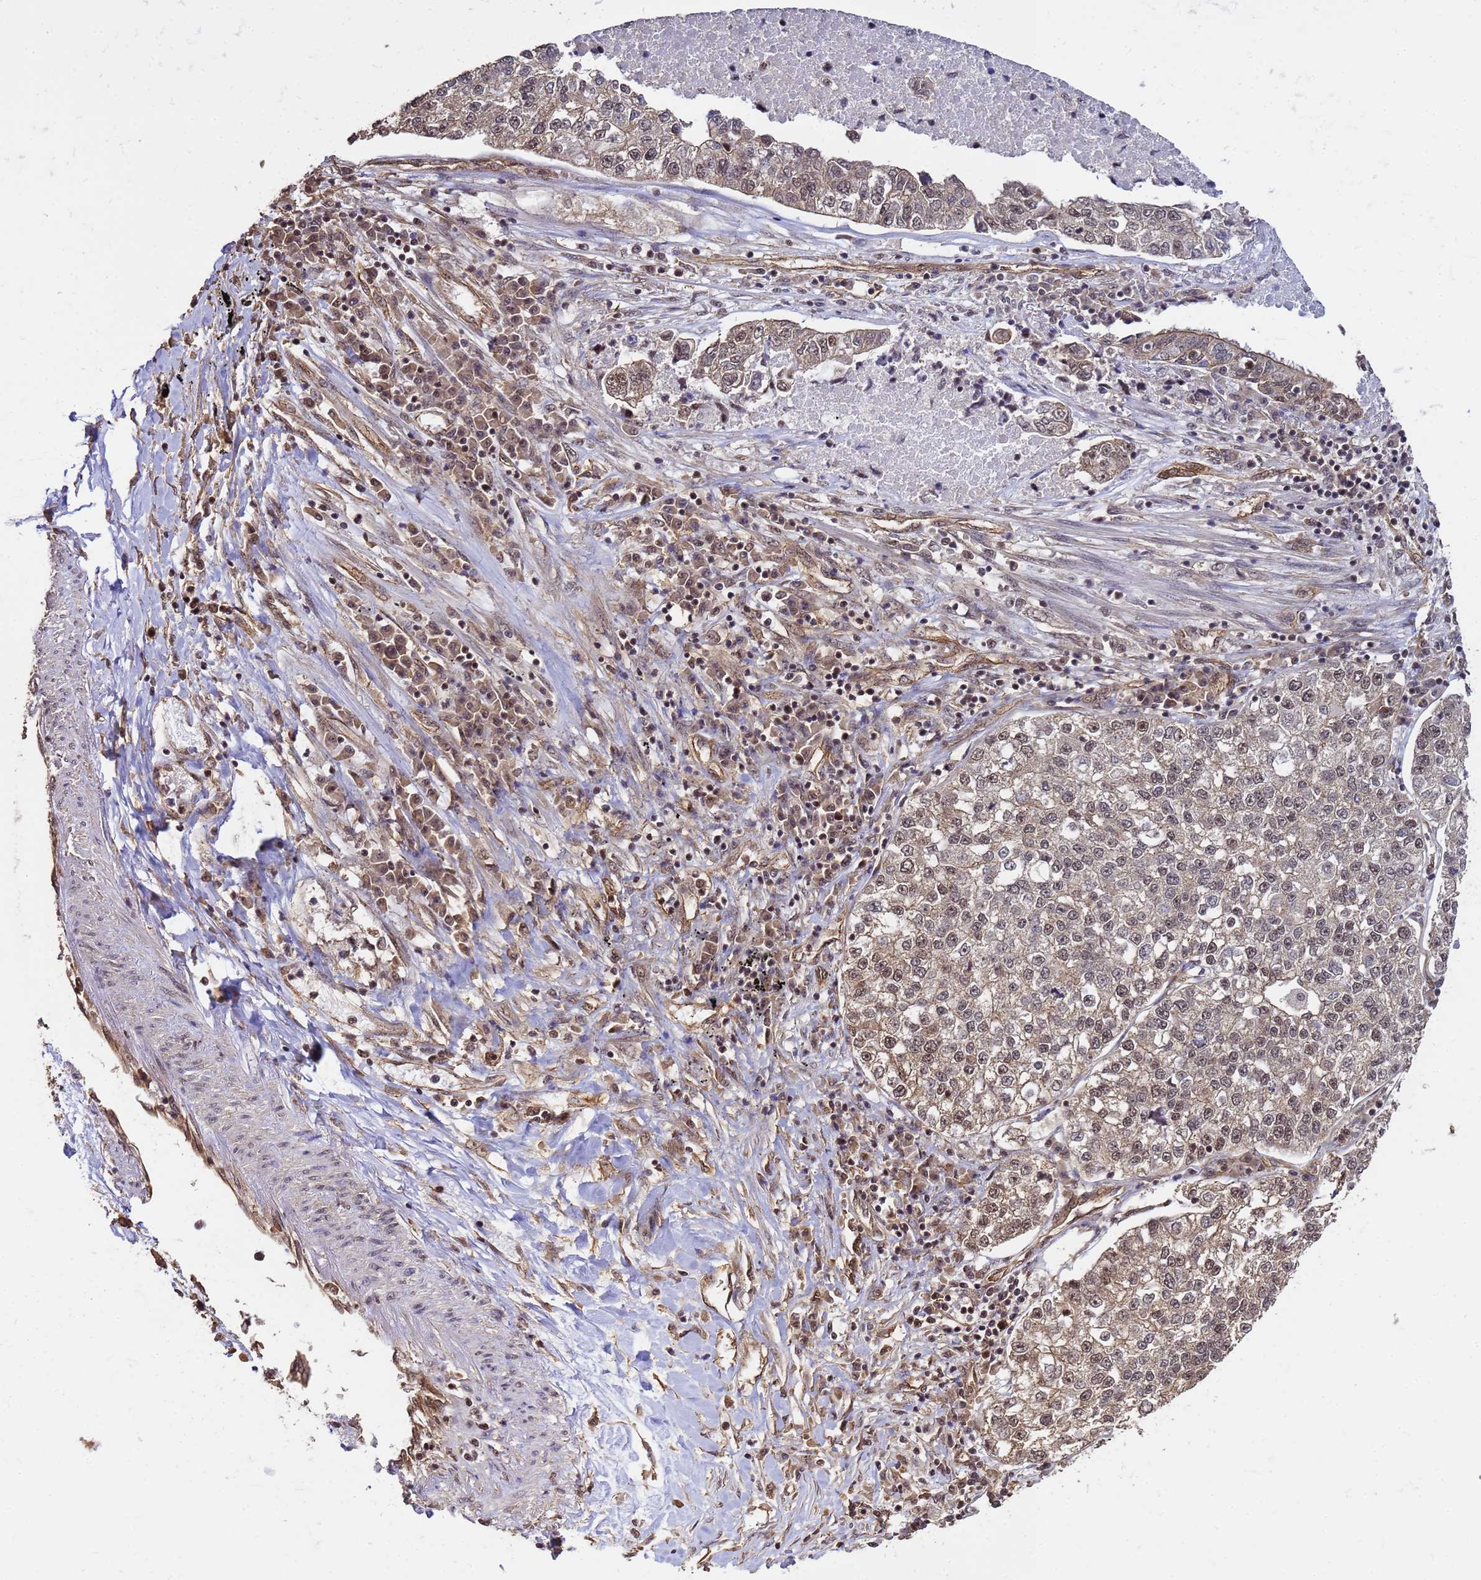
{"staining": {"intensity": "moderate", "quantity": ">75%", "location": "cytoplasmic/membranous,nuclear"}, "tissue": "lung cancer", "cell_type": "Tumor cells", "image_type": "cancer", "snomed": [{"axis": "morphology", "description": "Adenocarcinoma, NOS"}, {"axis": "topography", "description": "Lung"}], "caption": "Immunohistochemical staining of adenocarcinoma (lung) displays medium levels of moderate cytoplasmic/membranous and nuclear expression in about >75% of tumor cells.", "gene": "SYF2", "patient": {"sex": "male", "age": 49}}